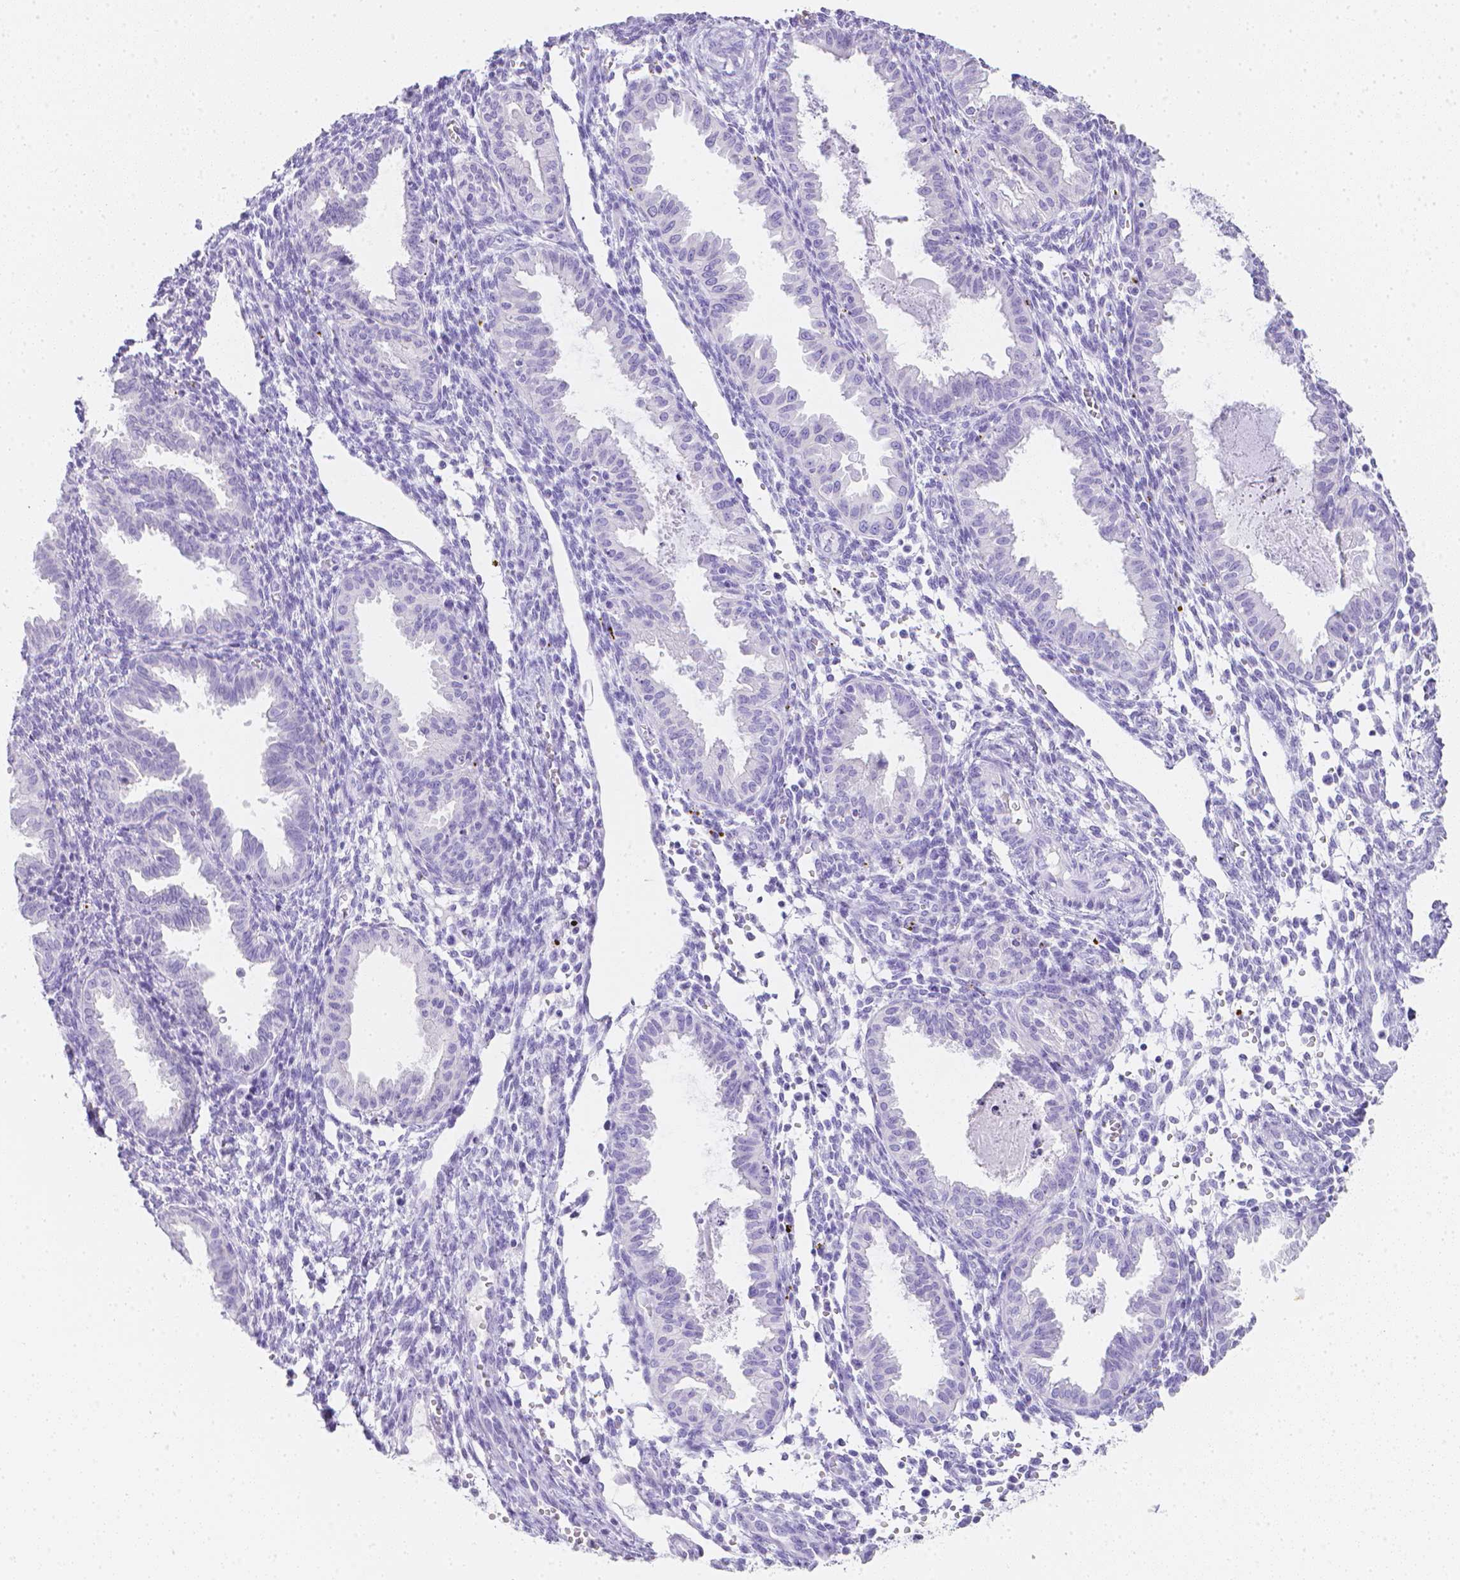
{"staining": {"intensity": "negative", "quantity": "none", "location": "none"}, "tissue": "endometrium", "cell_type": "Cells in endometrial stroma", "image_type": "normal", "snomed": [{"axis": "morphology", "description": "Normal tissue, NOS"}, {"axis": "topography", "description": "Endometrium"}], "caption": "A high-resolution photomicrograph shows immunohistochemistry (IHC) staining of unremarkable endometrium, which shows no significant positivity in cells in endometrial stroma.", "gene": "LGALS4", "patient": {"sex": "female", "age": 33}}